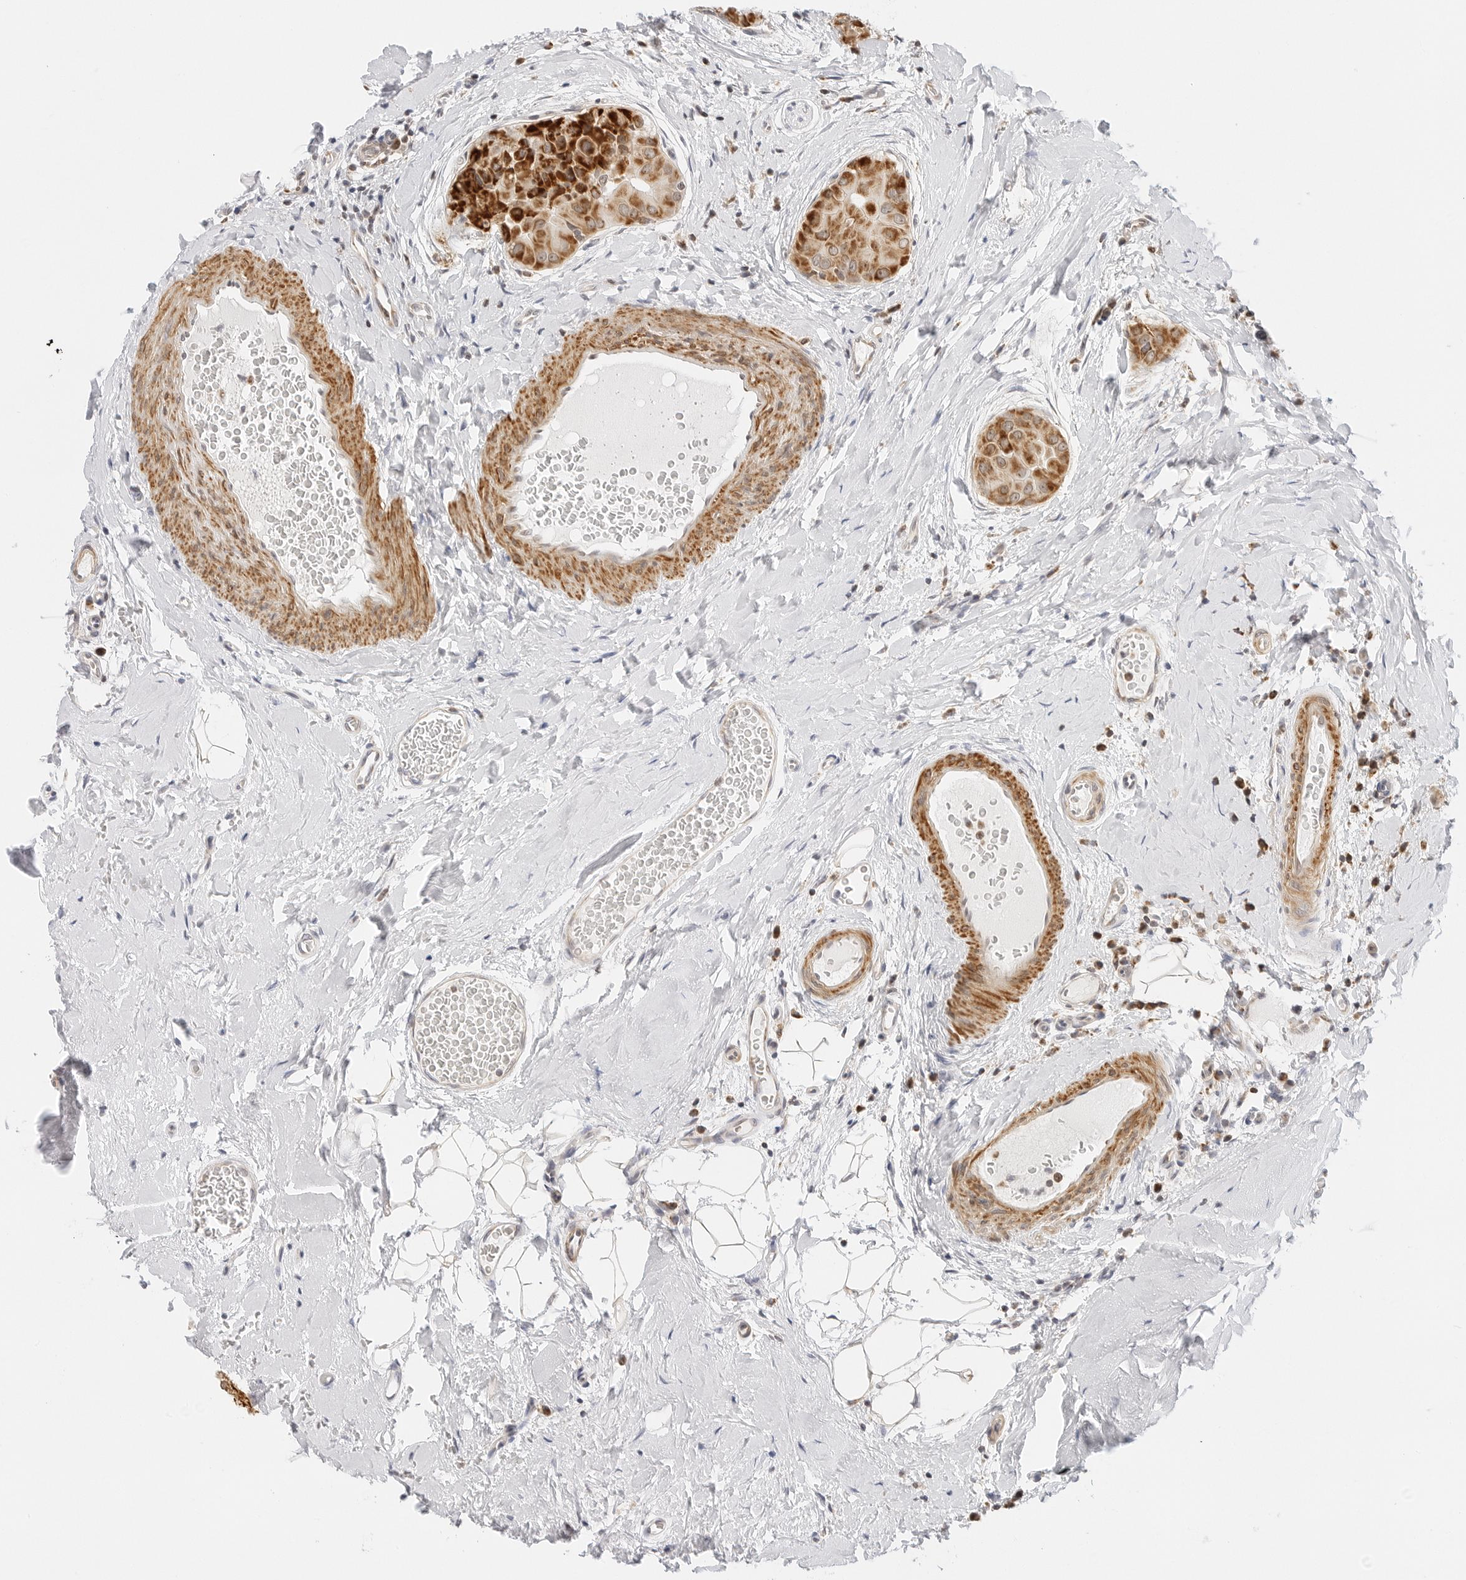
{"staining": {"intensity": "strong", "quantity": ">75%", "location": "cytoplasmic/membranous"}, "tissue": "thyroid cancer", "cell_type": "Tumor cells", "image_type": "cancer", "snomed": [{"axis": "morphology", "description": "Papillary adenocarcinoma, NOS"}, {"axis": "topography", "description": "Thyroid gland"}], "caption": "Brown immunohistochemical staining in thyroid cancer (papillary adenocarcinoma) displays strong cytoplasmic/membranous positivity in approximately >75% of tumor cells.", "gene": "GORAB", "patient": {"sex": "male", "age": 33}}